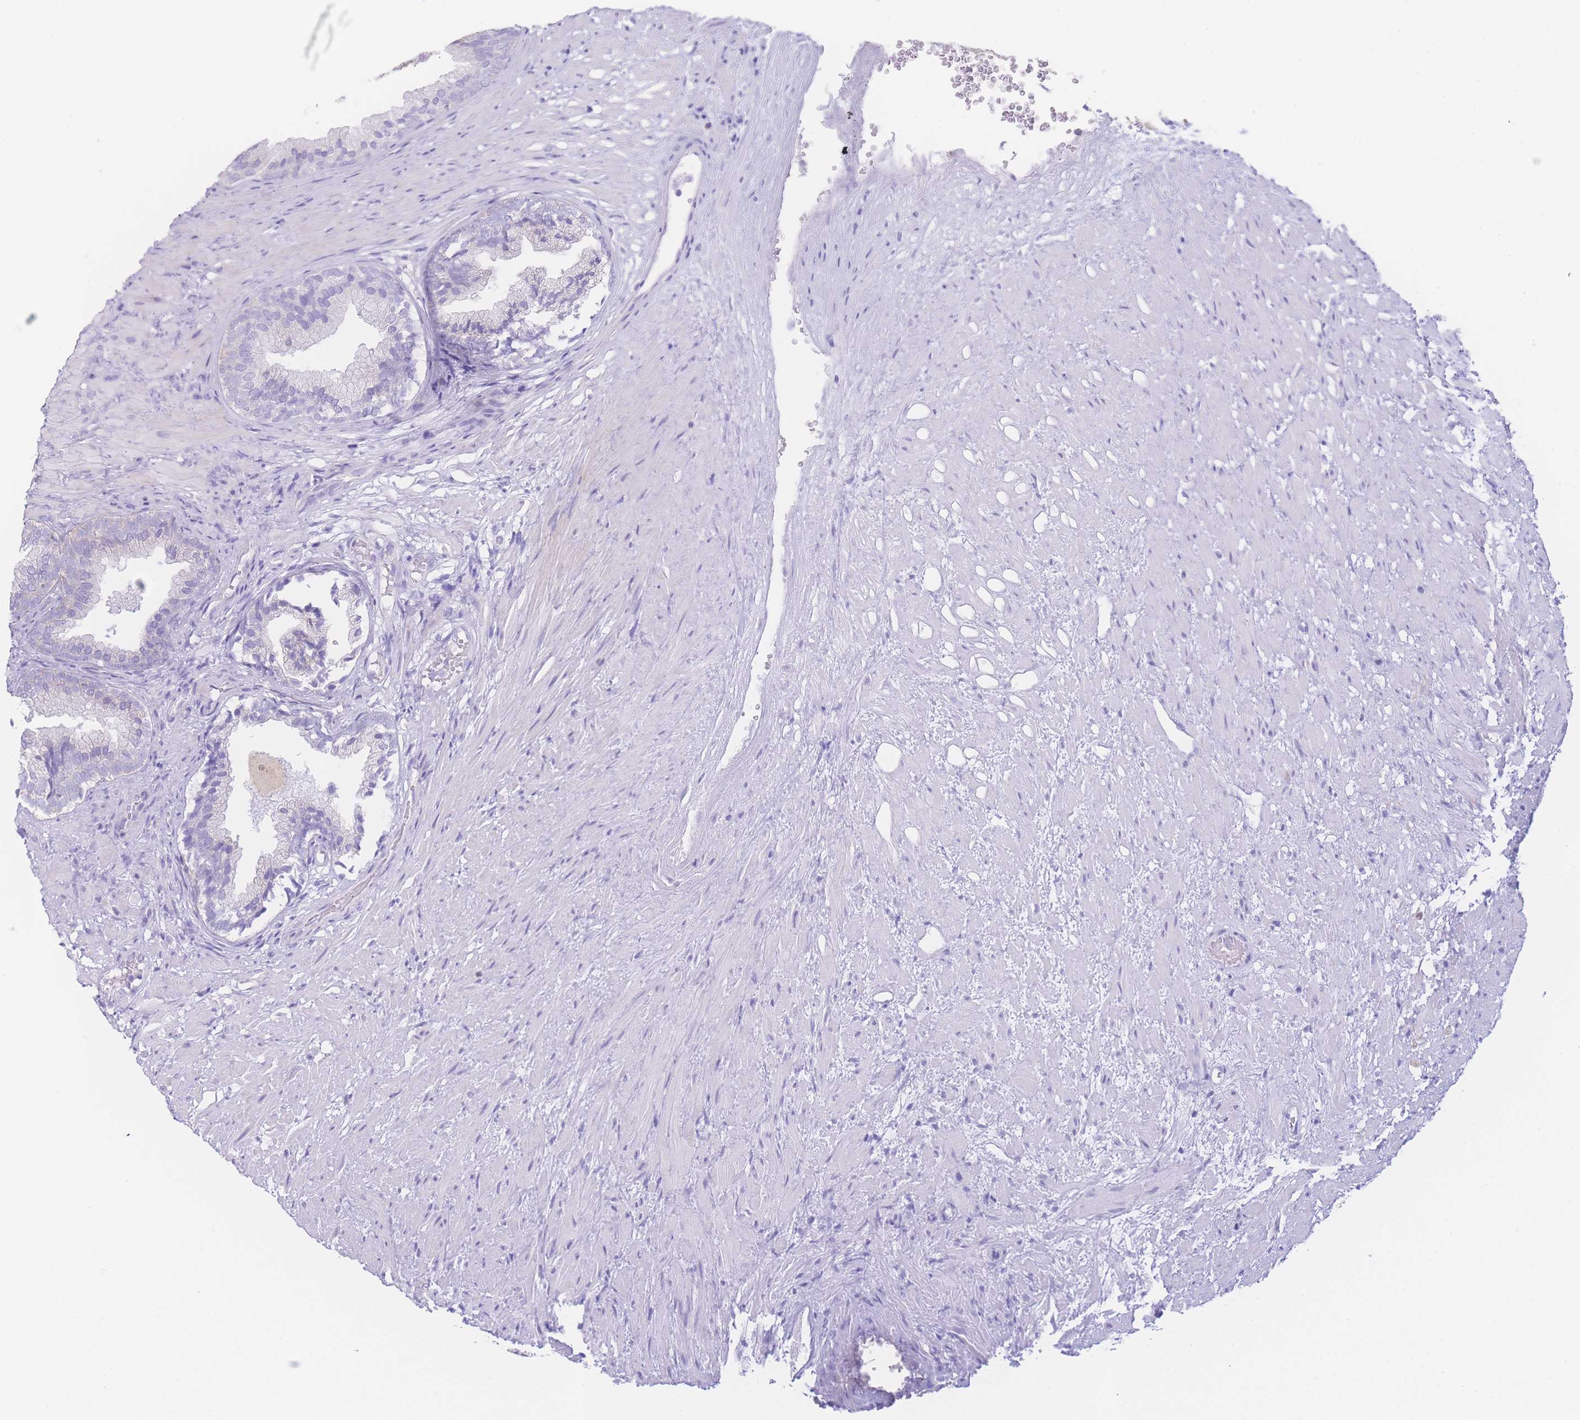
{"staining": {"intensity": "negative", "quantity": "none", "location": "none"}, "tissue": "prostate", "cell_type": "Glandular cells", "image_type": "normal", "snomed": [{"axis": "morphology", "description": "Normal tissue, NOS"}, {"axis": "topography", "description": "Prostate"}], "caption": "An image of human prostate is negative for staining in glandular cells. (IHC, brightfield microscopy, high magnification).", "gene": "NBEAL1", "patient": {"sex": "male", "age": 76}}